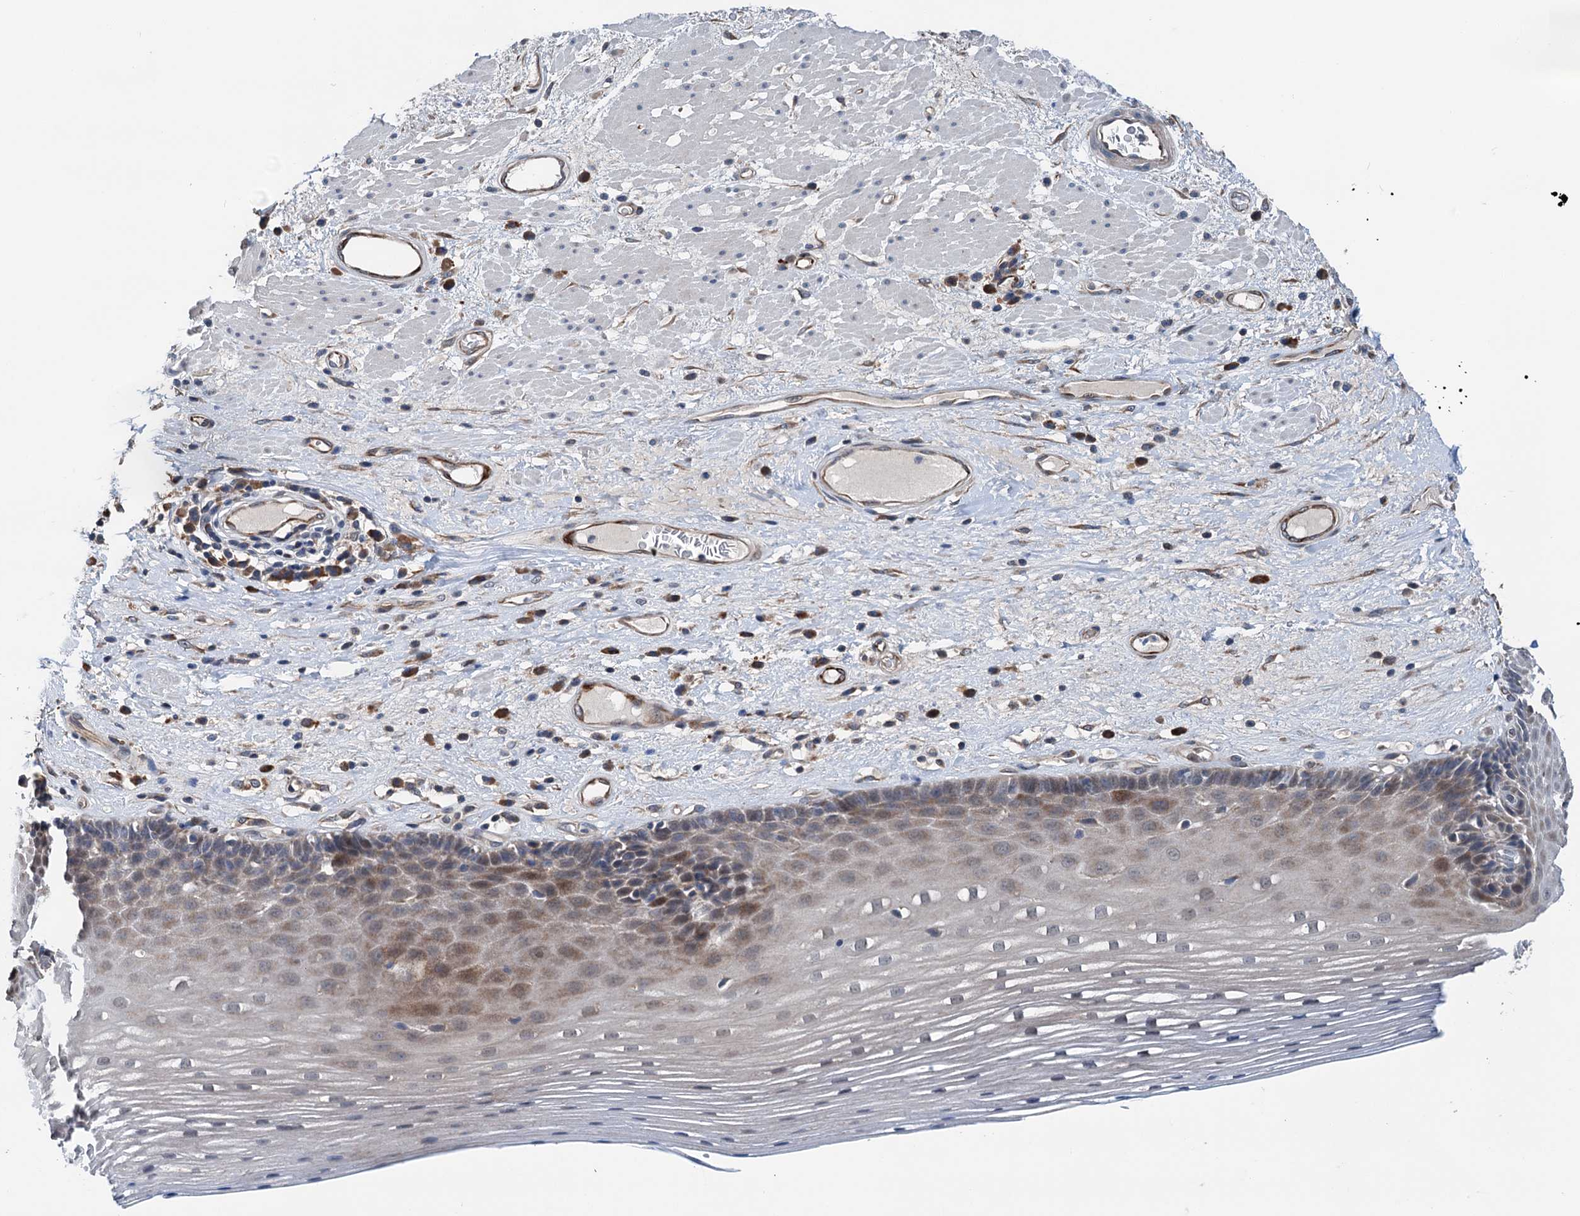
{"staining": {"intensity": "weak", "quantity": "<25%", "location": "cytoplasmic/membranous"}, "tissue": "esophagus", "cell_type": "Squamous epithelial cells", "image_type": "normal", "snomed": [{"axis": "morphology", "description": "Normal tissue, NOS"}, {"axis": "topography", "description": "Esophagus"}], "caption": "This is a photomicrograph of IHC staining of benign esophagus, which shows no expression in squamous epithelial cells.", "gene": "ELAC1", "patient": {"sex": "male", "age": 62}}